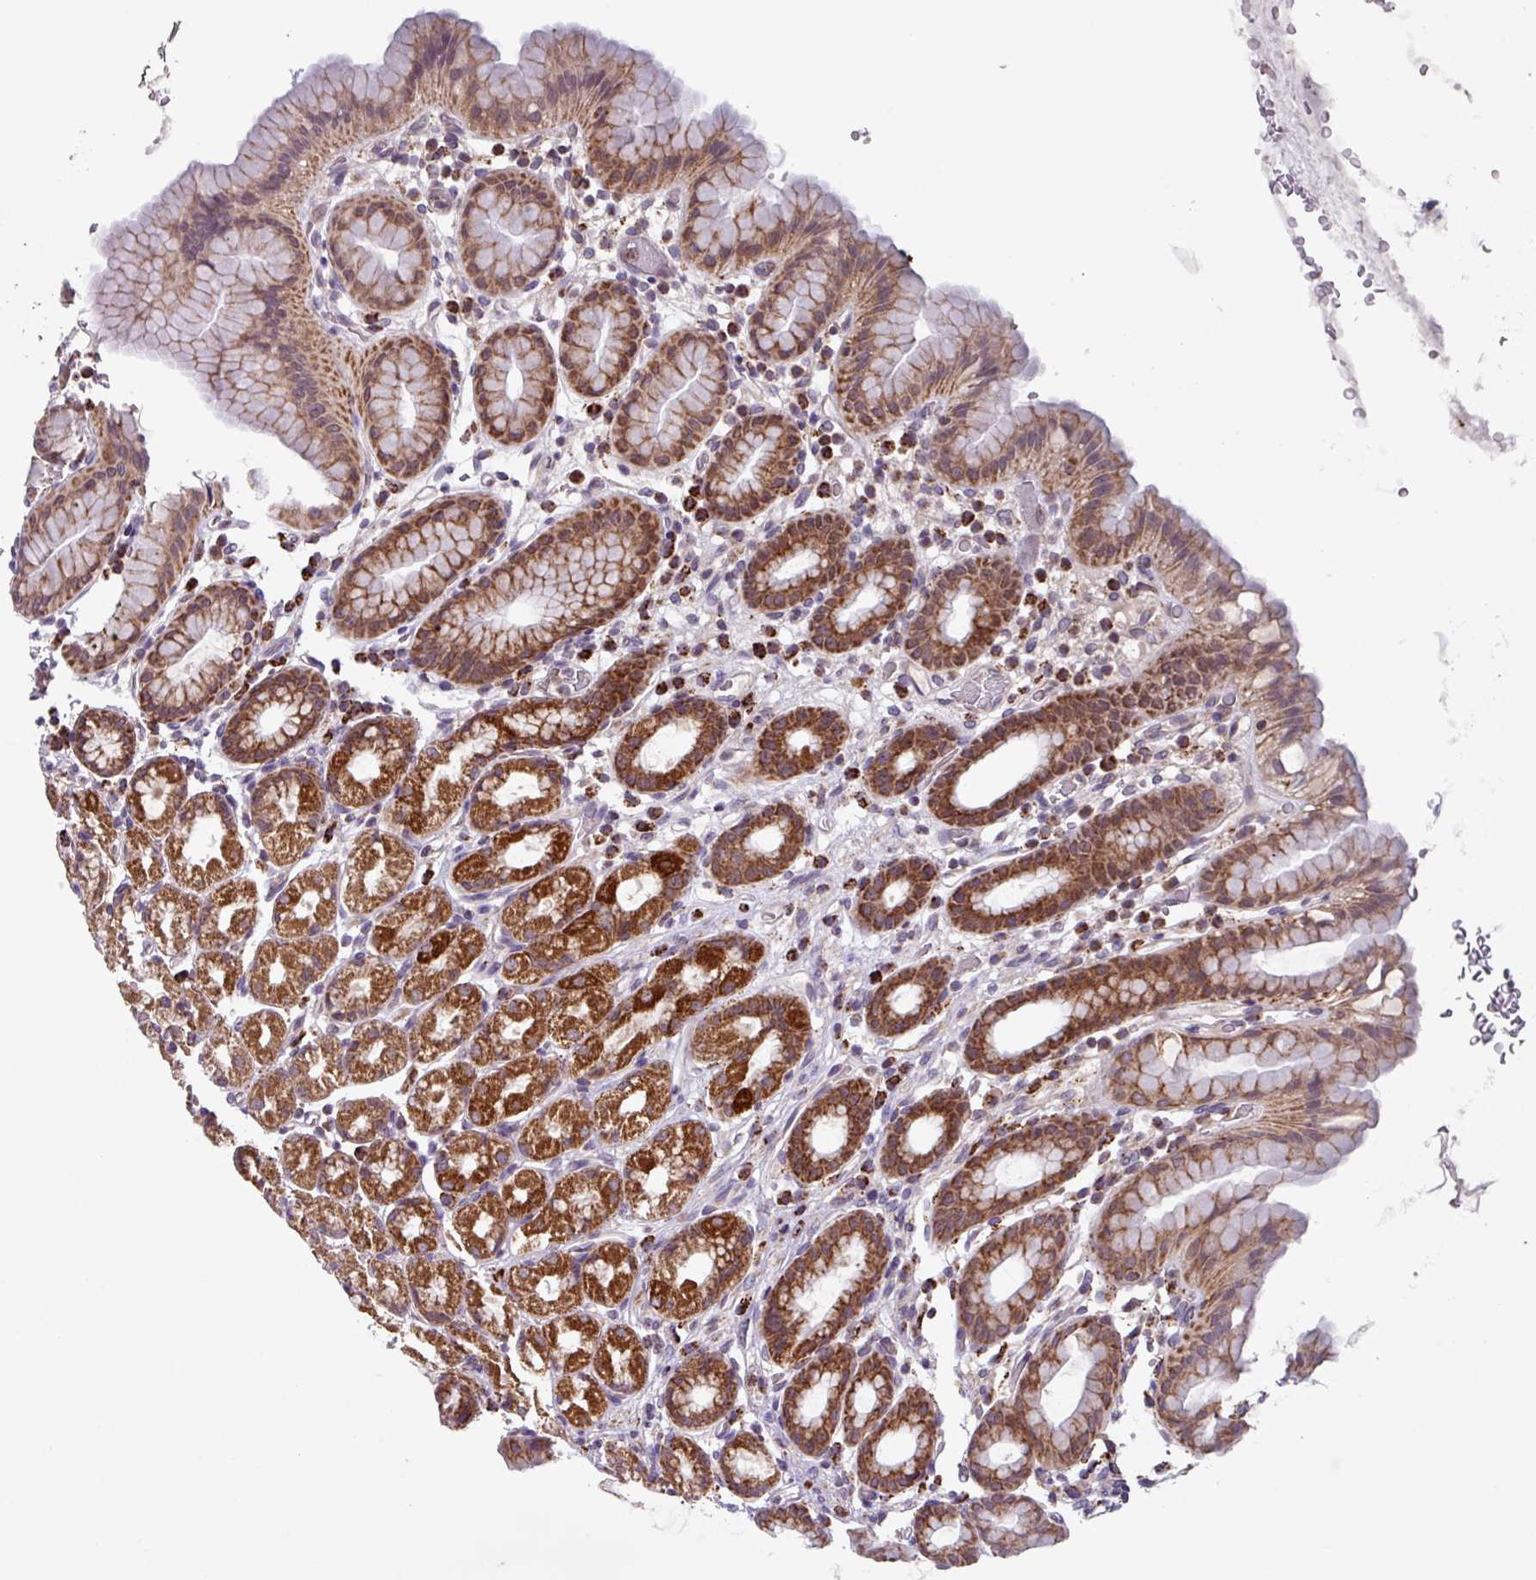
{"staining": {"intensity": "strong", "quantity": ">75%", "location": "cytoplasmic/membranous"}, "tissue": "stomach", "cell_type": "Glandular cells", "image_type": "normal", "snomed": [{"axis": "morphology", "description": "Normal tissue, NOS"}, {"axis": "topography", "description": "Stomach, upper"}, {"axis": "topography", "description": "Stomach, lower"}, {"axis": "topography", "description": "Small intestine"}], "caption": "A high amount of strong cytoplasmic/membranous expression is appreciated in about >75% of glandular cells in benign stomach. The staining was performed using DAB to visualize the protein expression in brown, while the nuclei were stained in blue with hematoxylin (Magnification: 20x).", "gene": "AKIRIN1", "patient": {"sex": "male", "age": 68}}